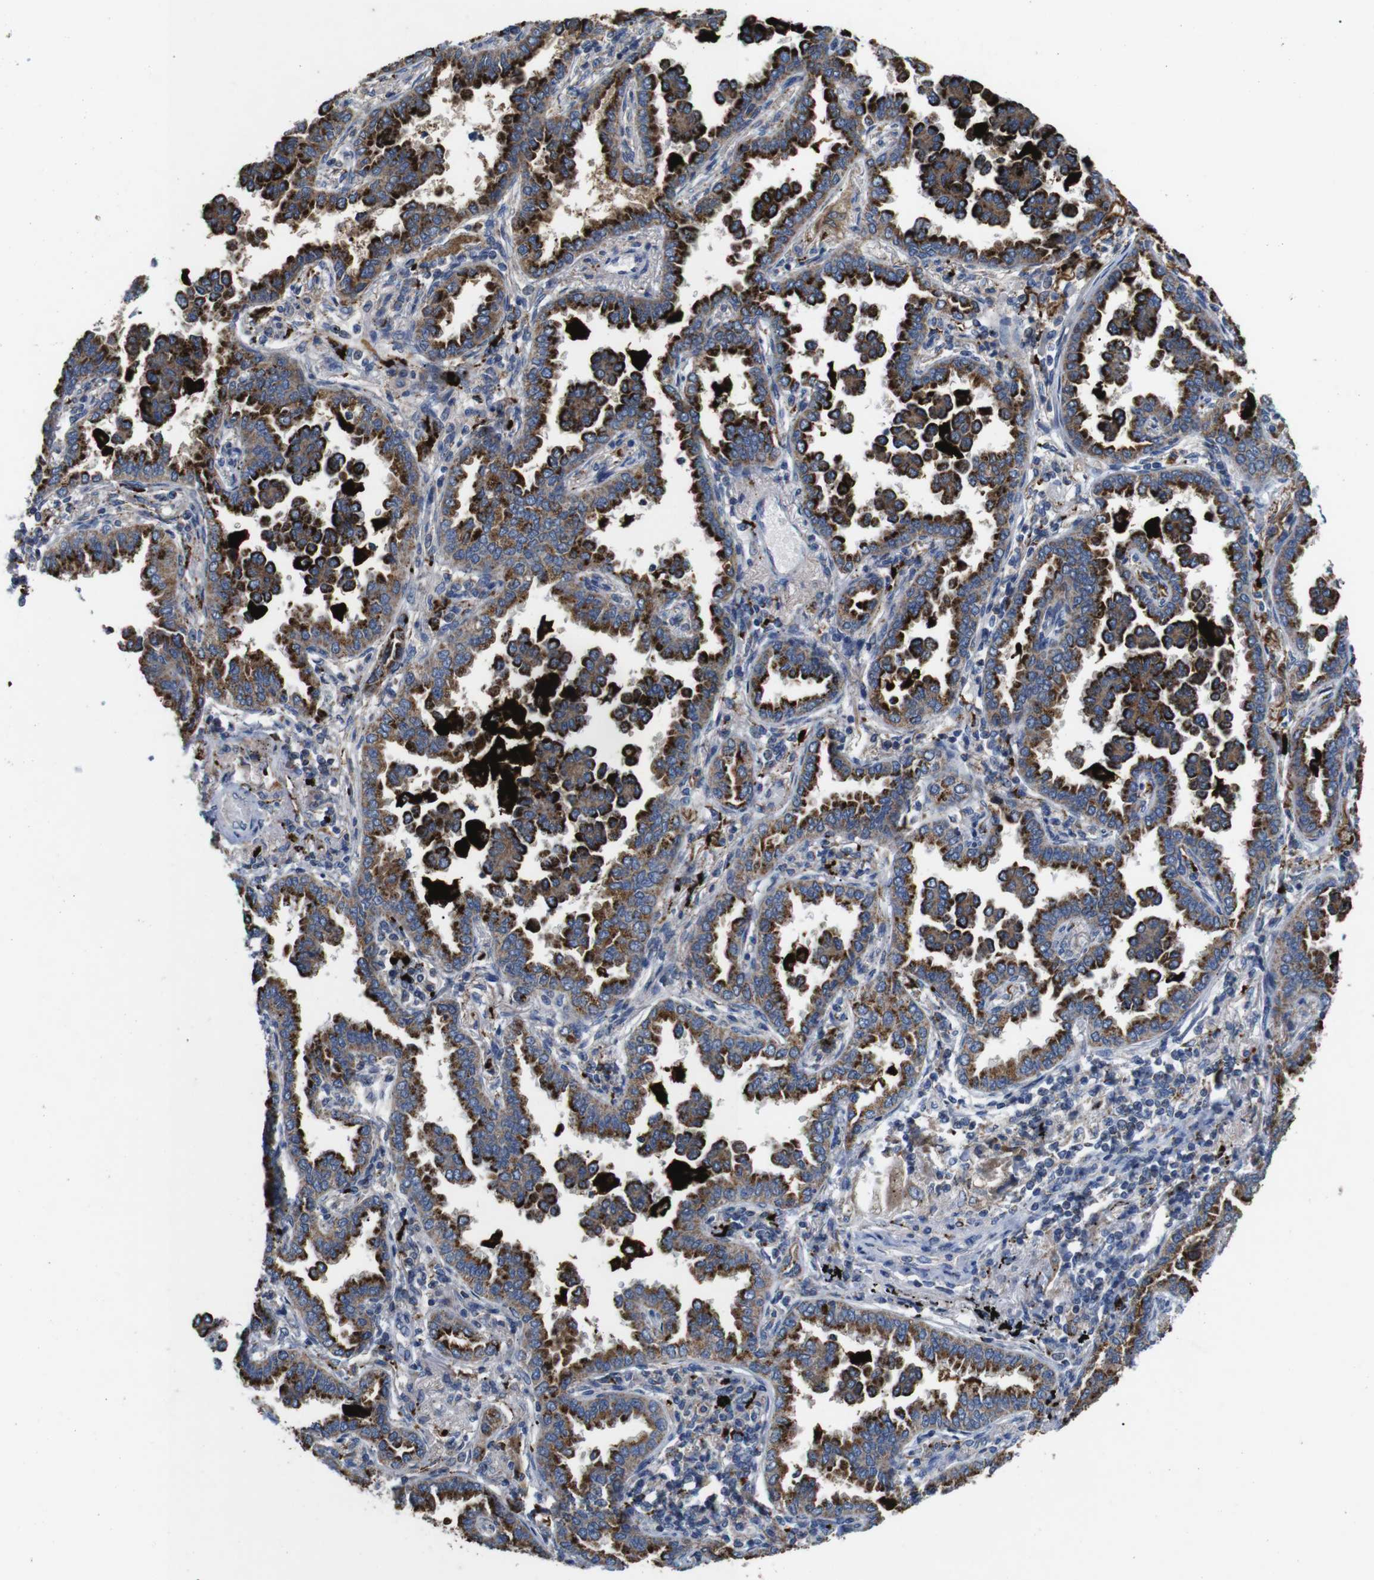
{"staining": {"intensity": "strong", "quantity": ">75%", "location": "cytoplasmic/membranous"}, "tissue": "lung cancer", "cell_type": "Tumor cells", "image_type": "cancer", "snomed": [{"axis": "morphology", "description": "Normal tissue, NOS"}, {"axis": "morphology", "description": "Adenocarcinoma, NOS"}, {"axis": "topography", "description": "Lung"}], "caption": "Tumor cells demonstrate strong cytoplasmic/membranous staining in about >75% of cells in lung adenocarcinoma.", "gene": "F2RL1", "patient": {"sex": "male", "age": 59}}